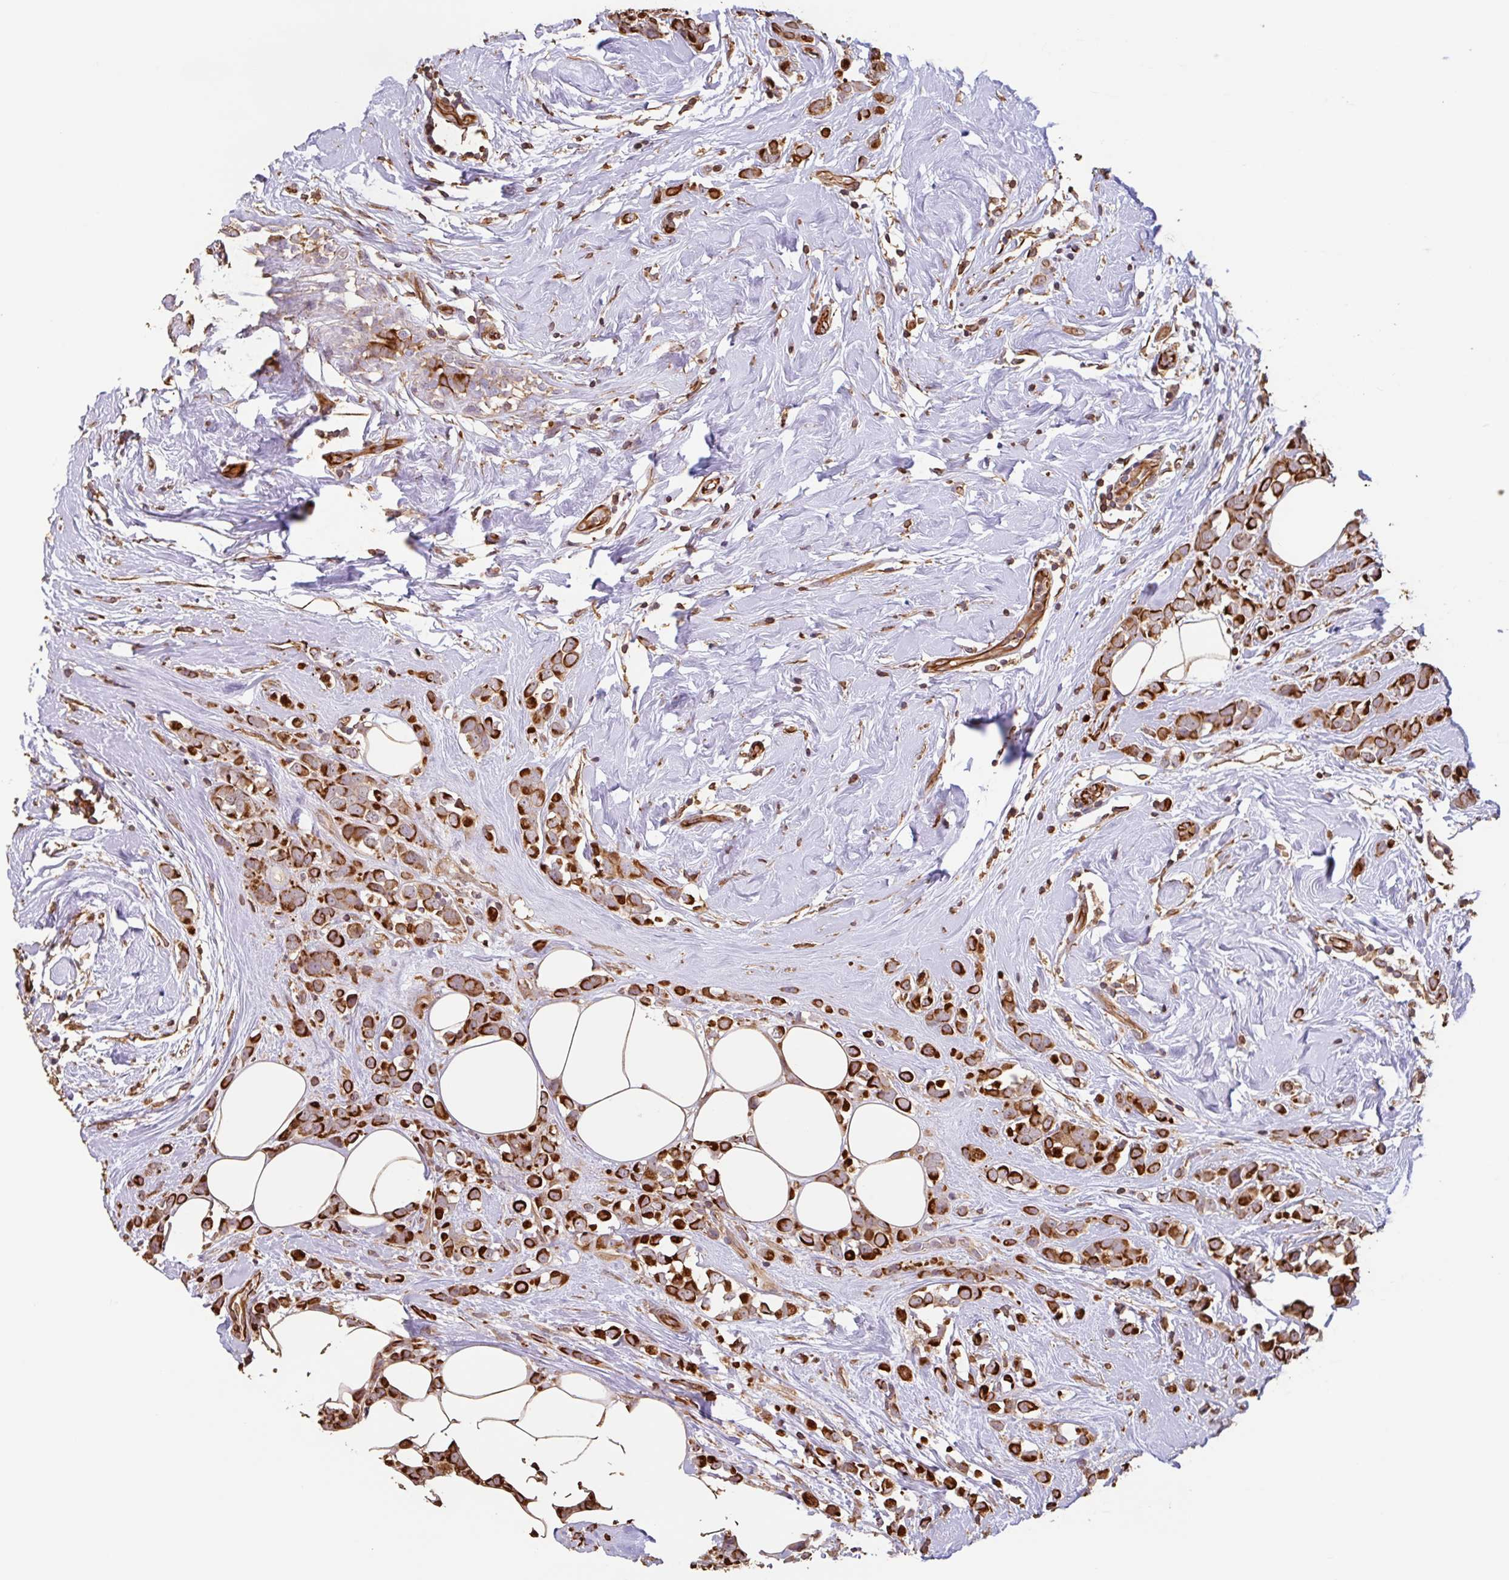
{"staining": {"intensity": "strong", "quantity": ">75%", "location": "cytoplasmic/membranous"}, "tissue": "breast cancer", "cell_type": "Tumor cells", "image_type": "cancer", "snomed": [{"axis": "morphology", "description": "Duct carcinoma"}, {"axis": "topography", "description": "Breast"}], "caption": "Invasive ductal carcinoma (breast) stained with a brown dye displays strong cytoplasmic/membranous positive positivity in approximately >75% of tumor cells.", "gene": "ZNF790", "patient": {"sex": "female", "age": 80}}